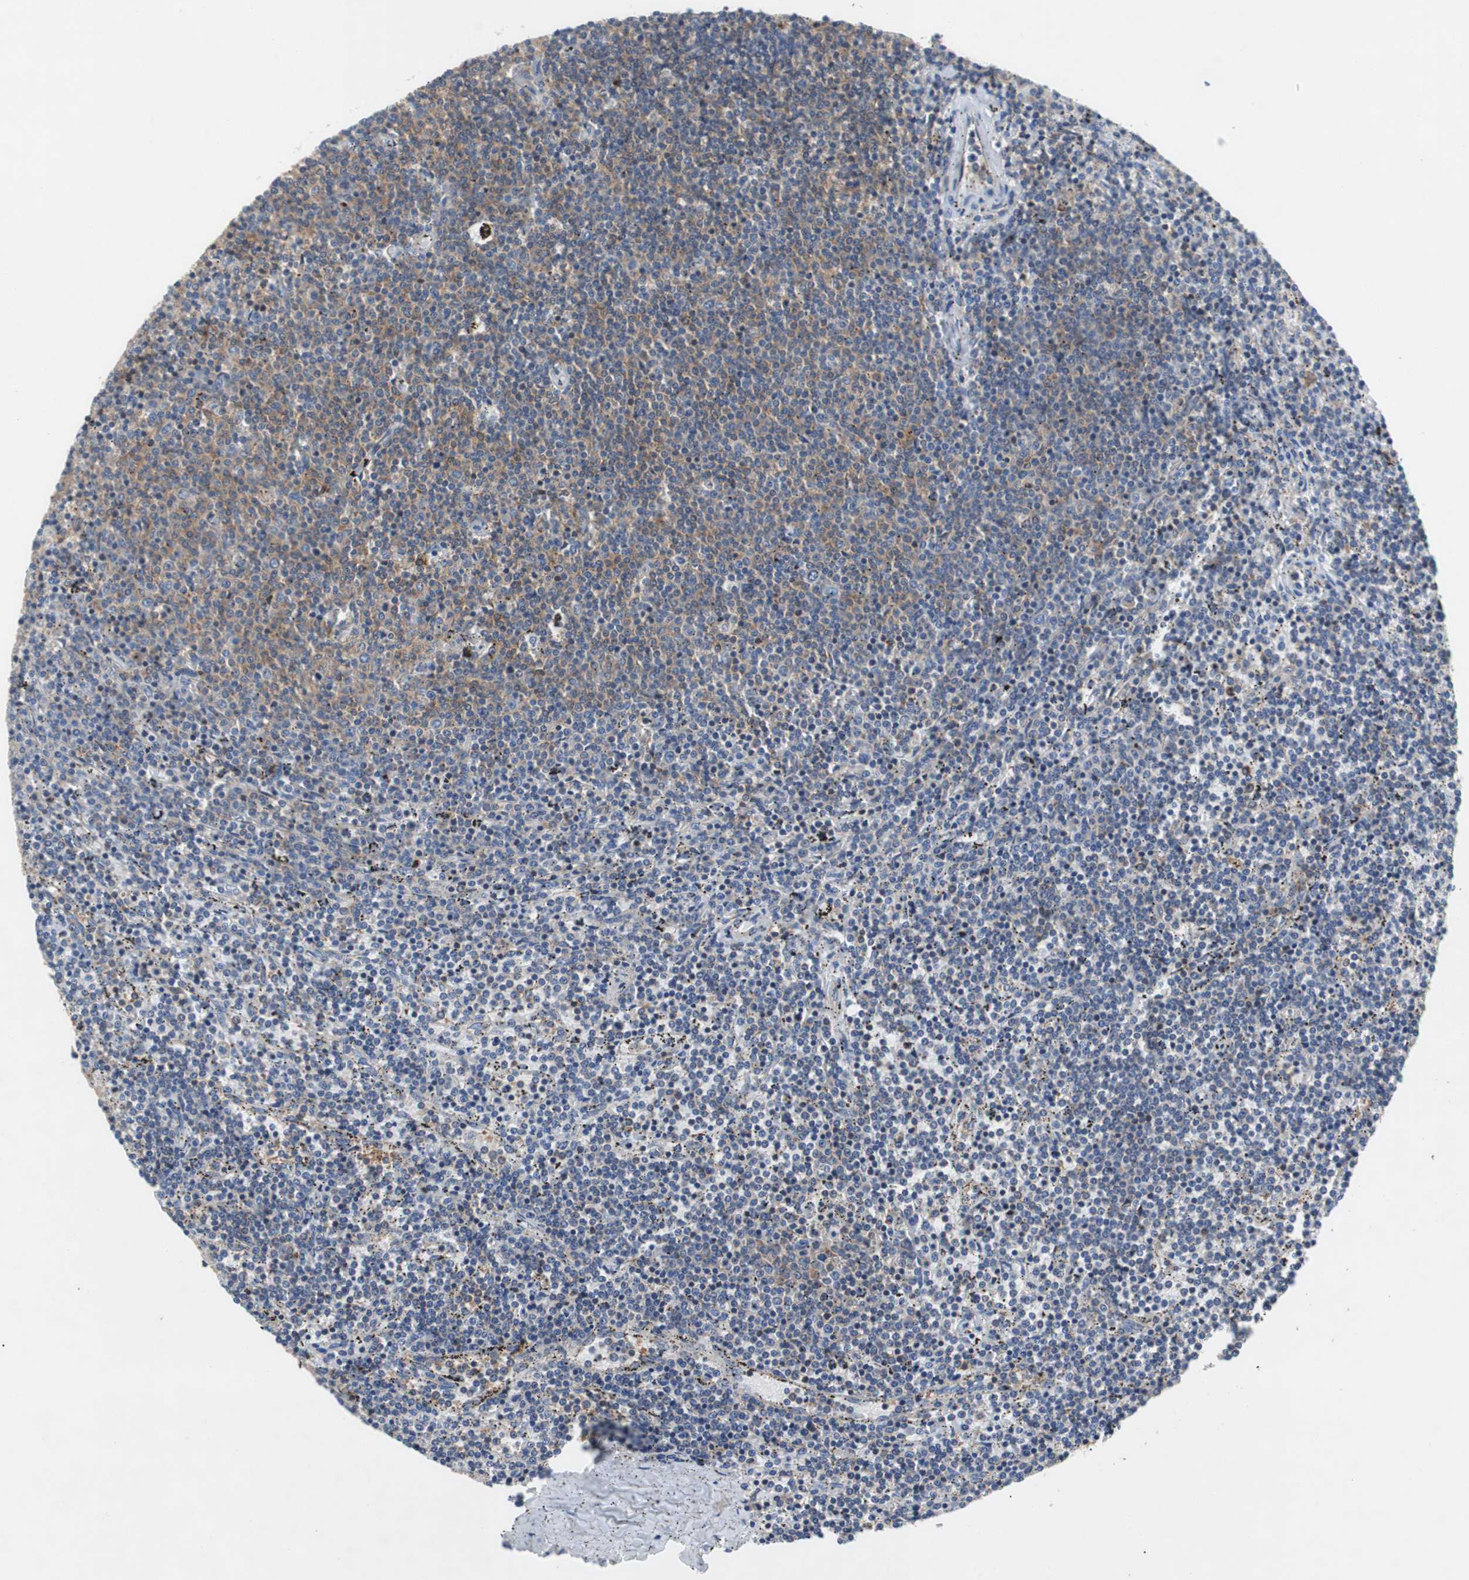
{"staining": {"intensity": "weak", "quantity": "25%-75%", "location": "cytoplasmic/membranous"}, "tissue": "lymphoma", "cell_type": "Tumor cells", "image_type": "cancer", "snomed": [{"axis": "morphology", "description": "Malignant lymphoma, non-Hodgkin's type, Low grade"}, {"axis": "topography", "description": "Spleen"}], "caption": "Immunohistochemistry (IHC) staining of lymphoma, which reveals low levels of weak cytoplasmic/membranous positivity in about 25%-75% of tumor cells indicating weak cytoplasmic/membranous protein staining. The staining was performed using DAB (brown) for protein detection and nuclei were counterstained in hematoxylin (blue).", "gene": "GYS1", "patient": {"sex": "female", "age": 50}}